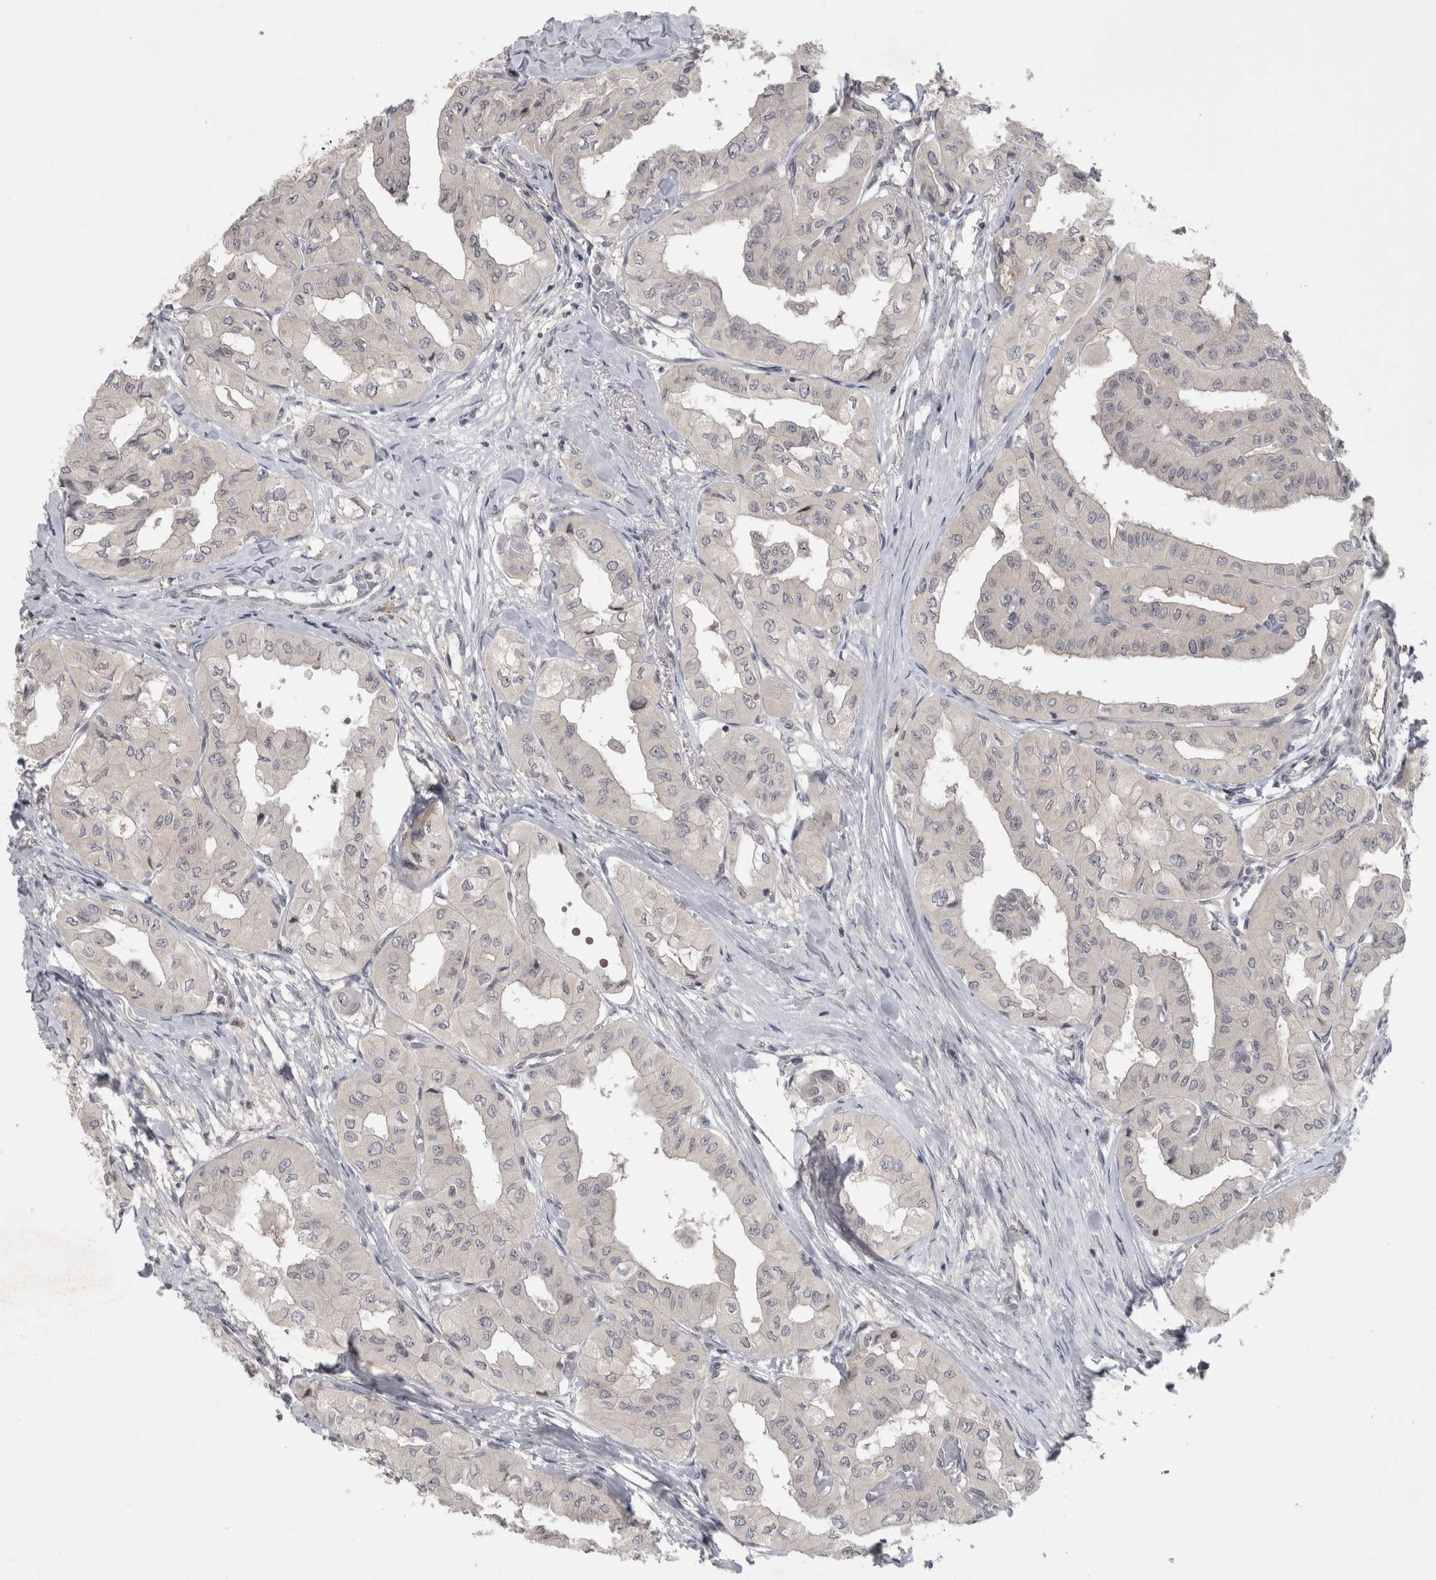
{"staining": {"intensity": "negative", "quantity": "none", "location": "none"}, "tissue": "thyroid cancer", "cell_type": "Tumor cells", "image_type": "cancer", "snomed": [{"axis": "morphology", "description": "Papillary adenocarcinoma, NOS"}, {"axis": "topography", "description": "Thyroid gland"}], "caption": "IHC image of human thyroid cancer stained for a protein (brown), which displays no expression in tumor cells.", "gene": "RBM28", "patient": {"sex": "female", "age": 59}}